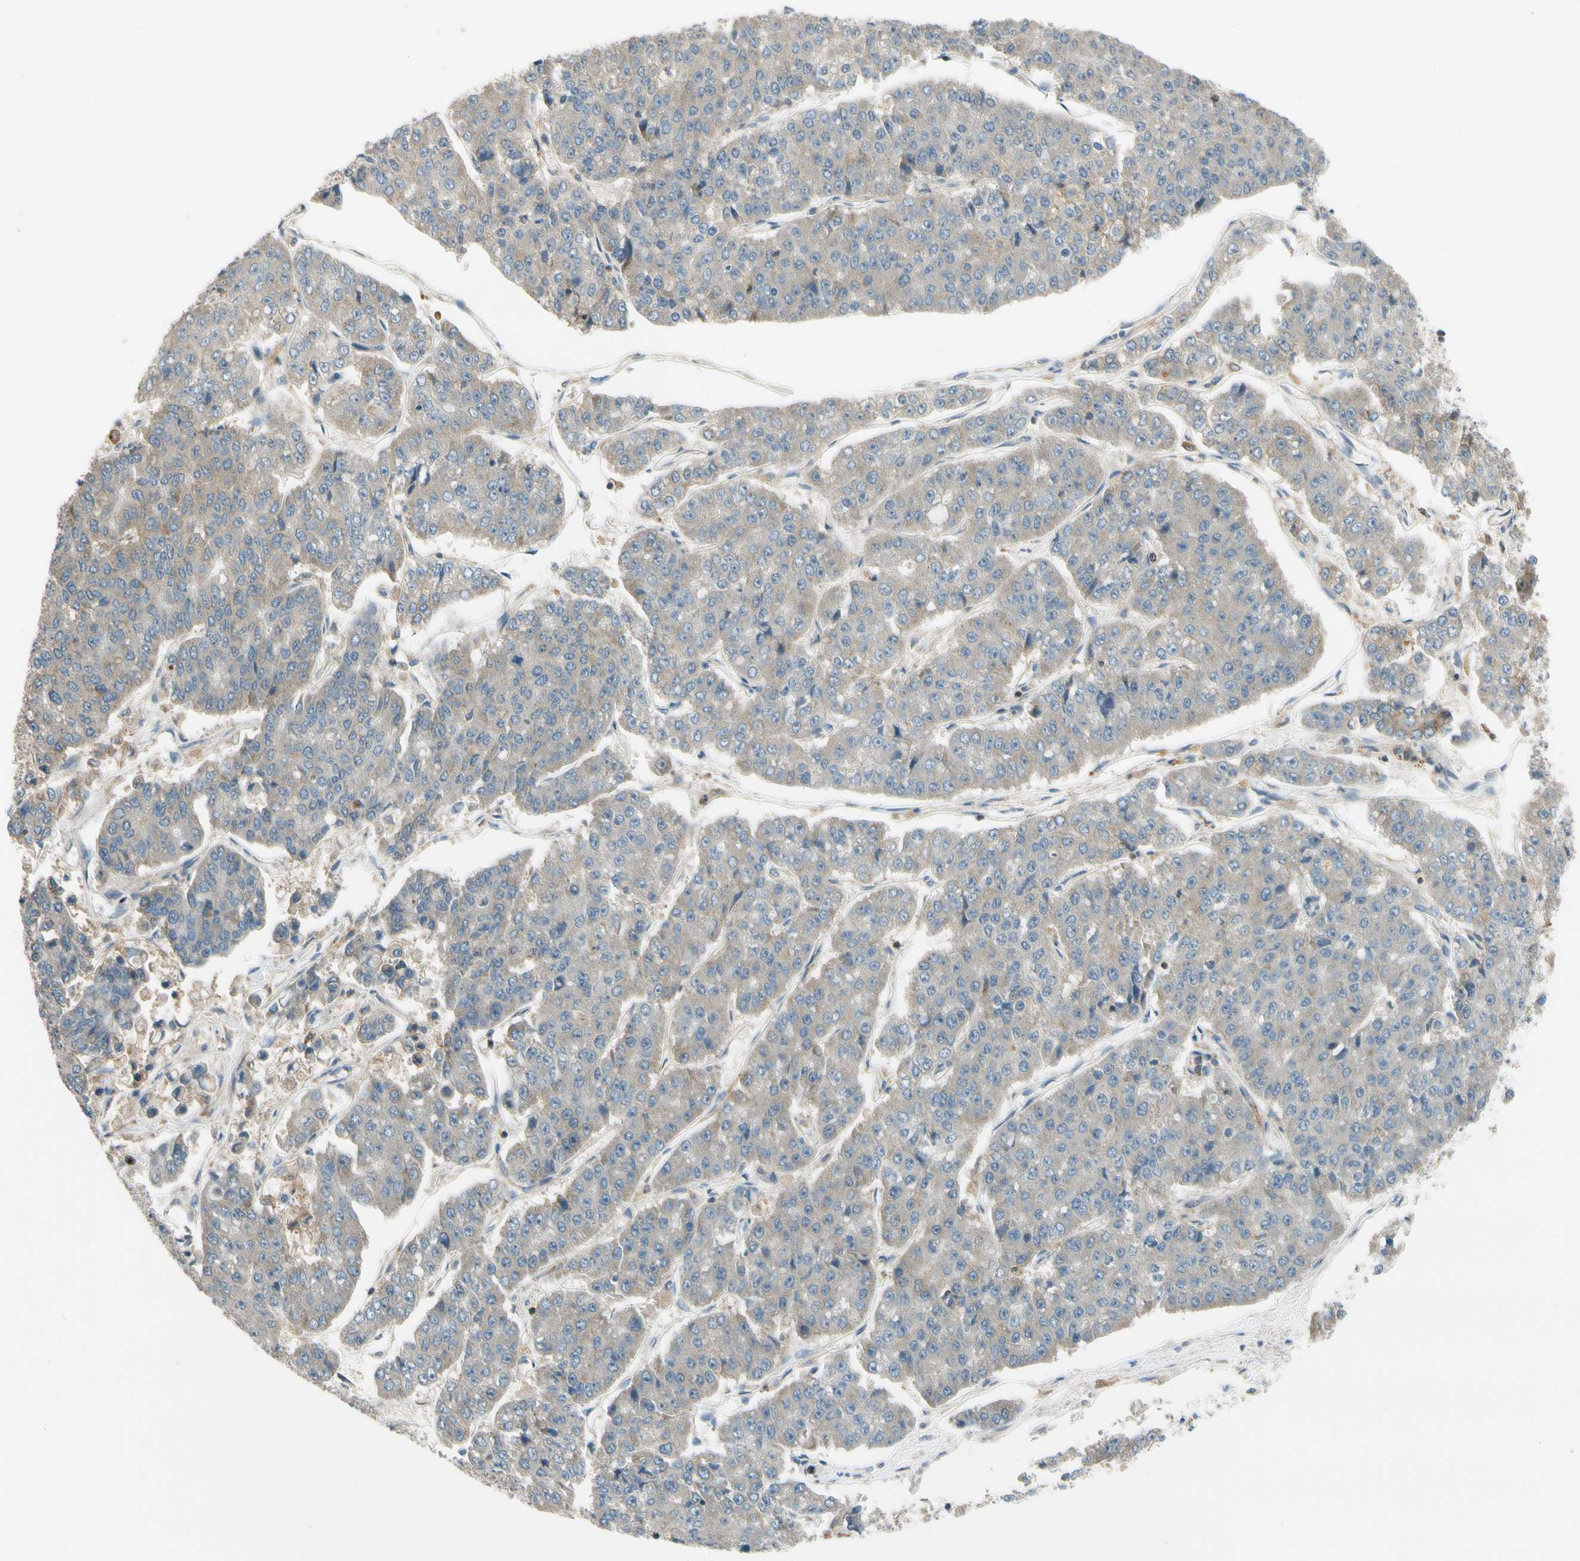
{"staining": {"intensity": "weak", "quantity": "<25%", "location": "cytoplasmic/membranous"}, "tissue": "pancreatic cancer", "cell_type": "Tumor cells", "image_type": "cancer", "snomed": [{"axis": "morphology", "description": "Adenocarcinoma, NOS"}, {"axis": "topography", "description": "Pancreas"}], "caption": "High magnification brightfield microscopy of pancreatic cancer stained with DAB (3,3'-diaminobenzidine) (brown) and counterstained with hematoxylin (blue): tumor cells show no significant staining.", "gene": "MST1R", "patient": {"sex": "male", "age": 50}}